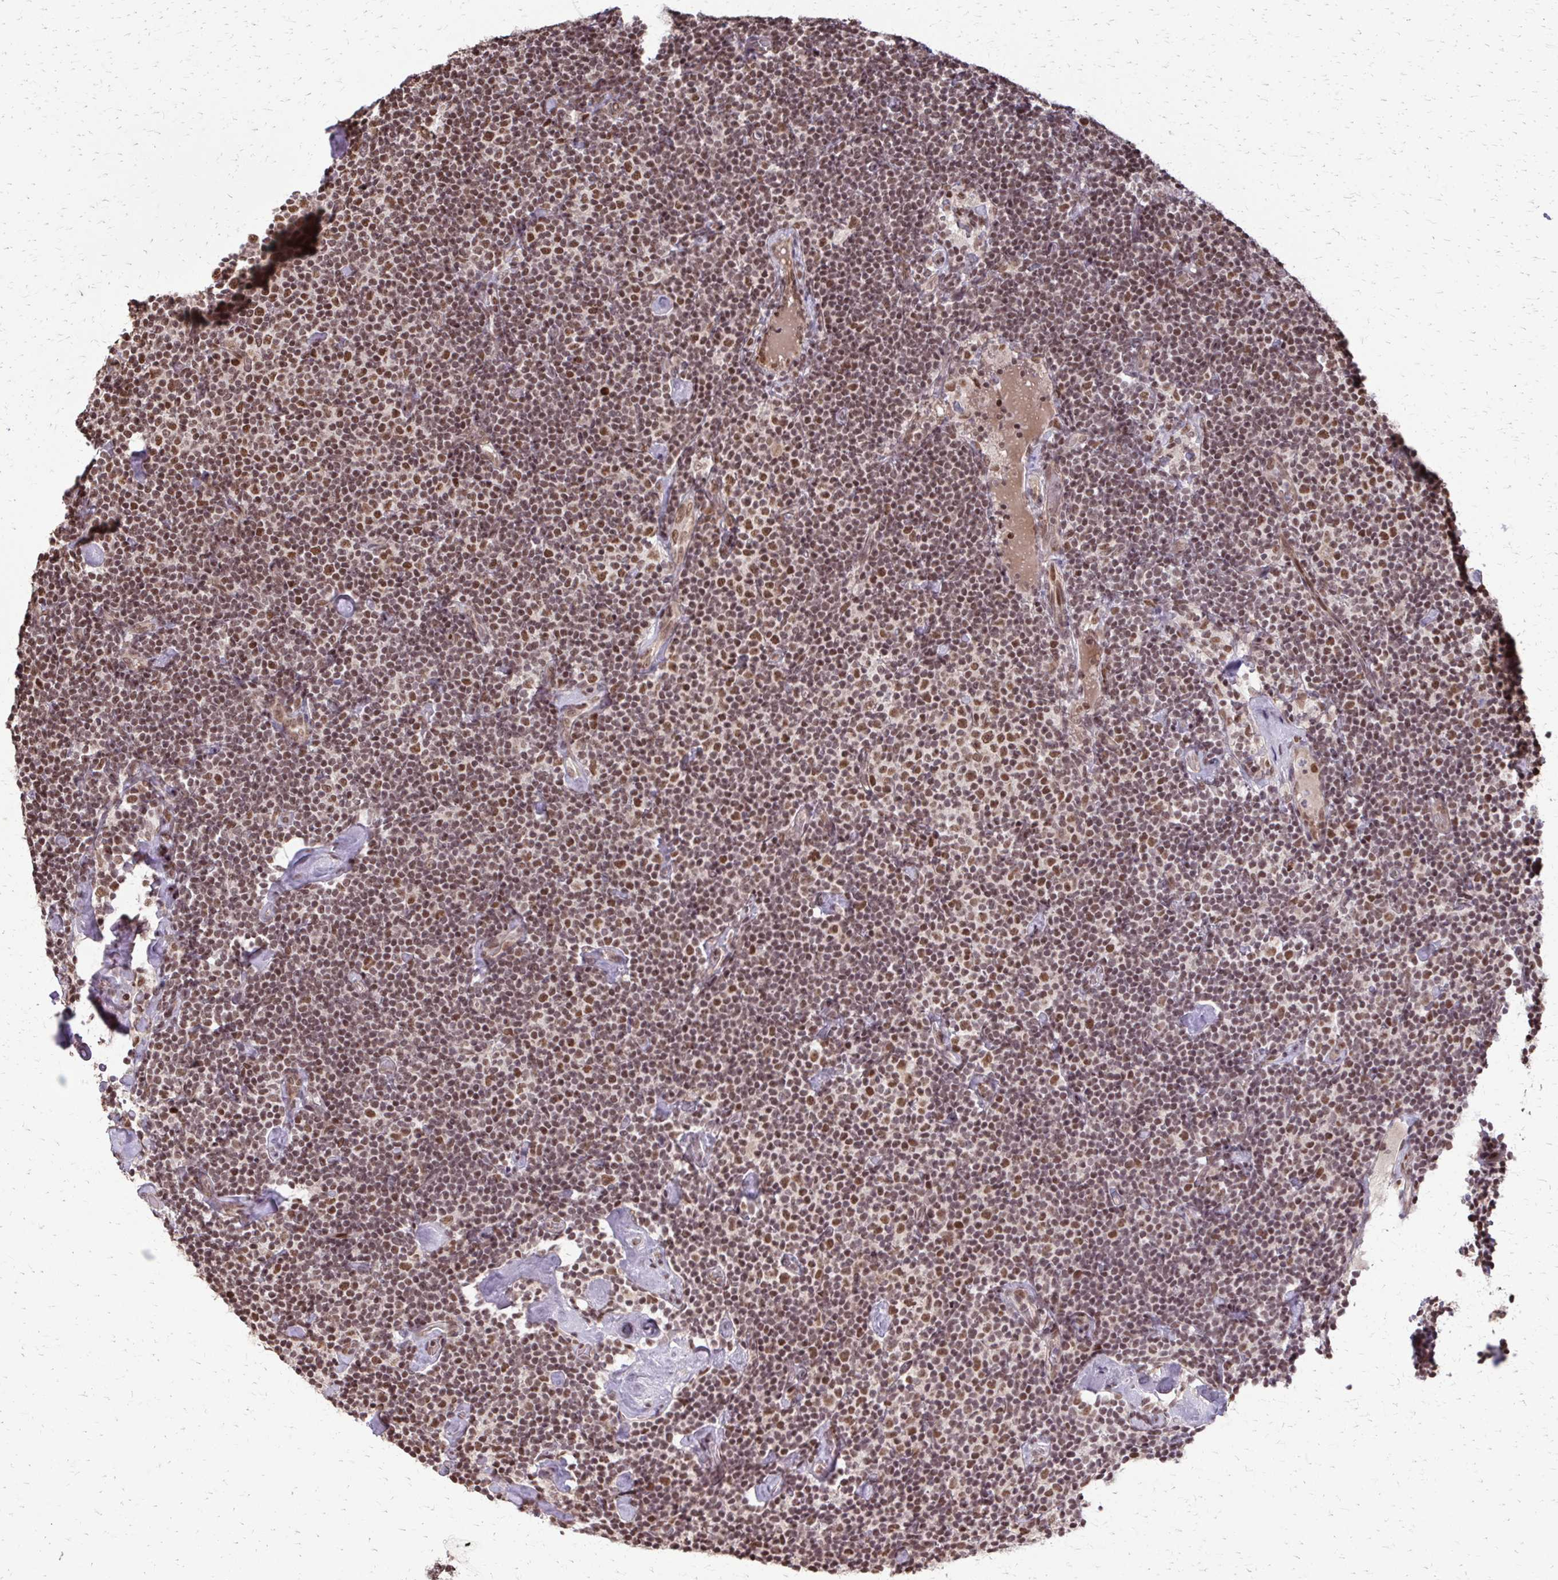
{"staining": {"intensity": "moderate", "quantity": ">75%", "location": "nuclear"}, "tissue": "lymphoma", "cell_type": "Tumor cells", "image_type": "cancer", "snomed": [{"axis": "morphology", "description": "Malignant lymphoma, non-Hodgkin's type, Low grade"}, {"axis": "topography", "description": "Lymph node"}], "caption": "Human low-grade malignant lymphoma, non-Hodgkin's type stained with a protein marker displays moderate staining in tumor cells.", "gene": "SS18", "patient": {"sex": "male", "age": 81}}